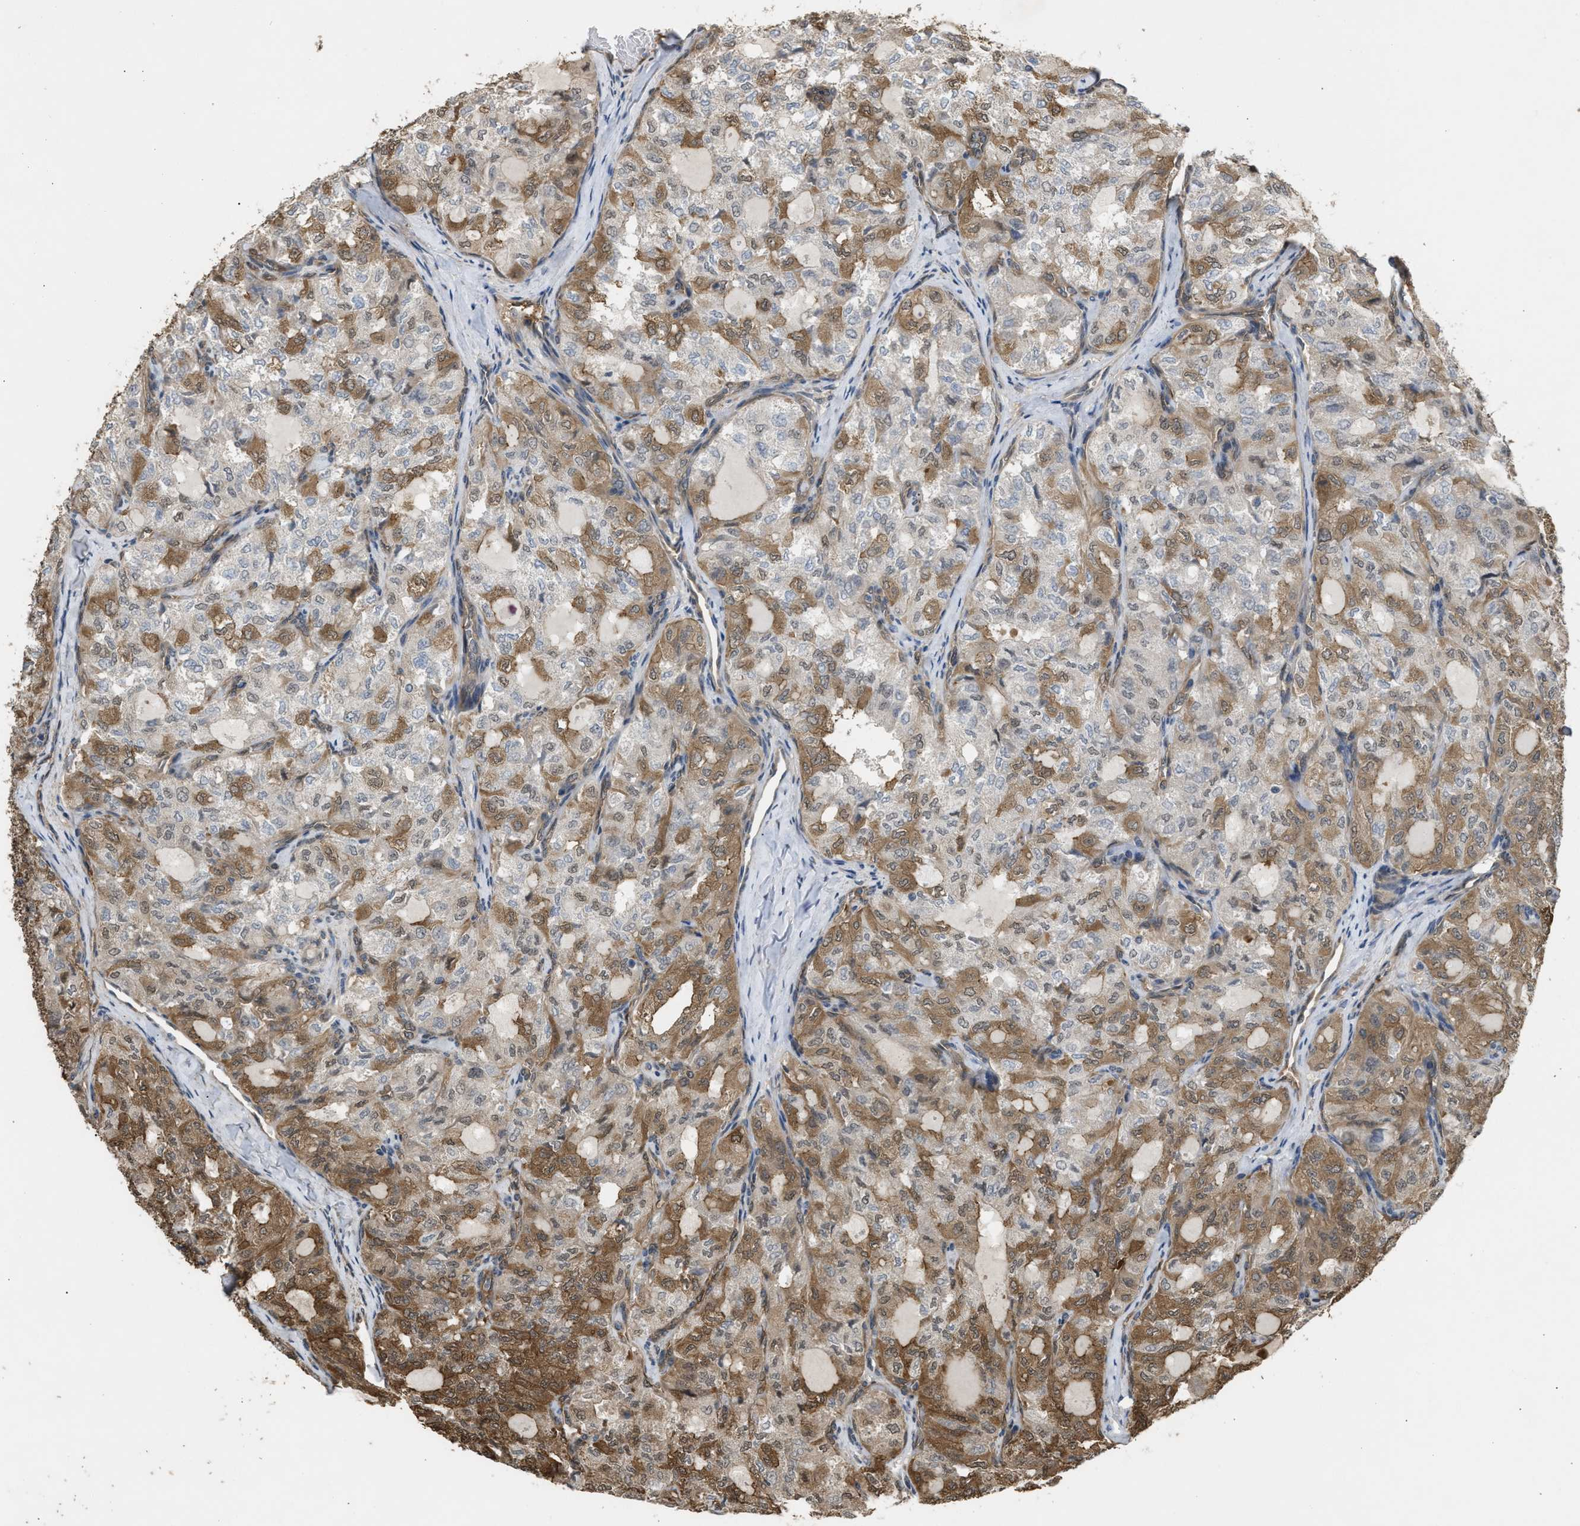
{"staining": {"intensity": "moderate", "quantity": "25%-75%", "location": "cytoplasmic/membranous"}, "tissue": "thyroid cancer", "cell_type": "Tumor cells", "image_type": "cancer", "snomed": [{"axis": "morphology", "description": "Follicular adenoma carcinoma, NOS"}, {"axis": "topography", "description": "Thyroid gland"}], "caption": "A histopathology image showing moderate cytoplasmic/membranous staining in approximately 25%-75% of tumor cells in follicular adenoma carcinoma (thyroid), as visualized by brown immunohistochemical staining.", "gene": "BAG3", "patient": {"sex": "male", "age": 75}}